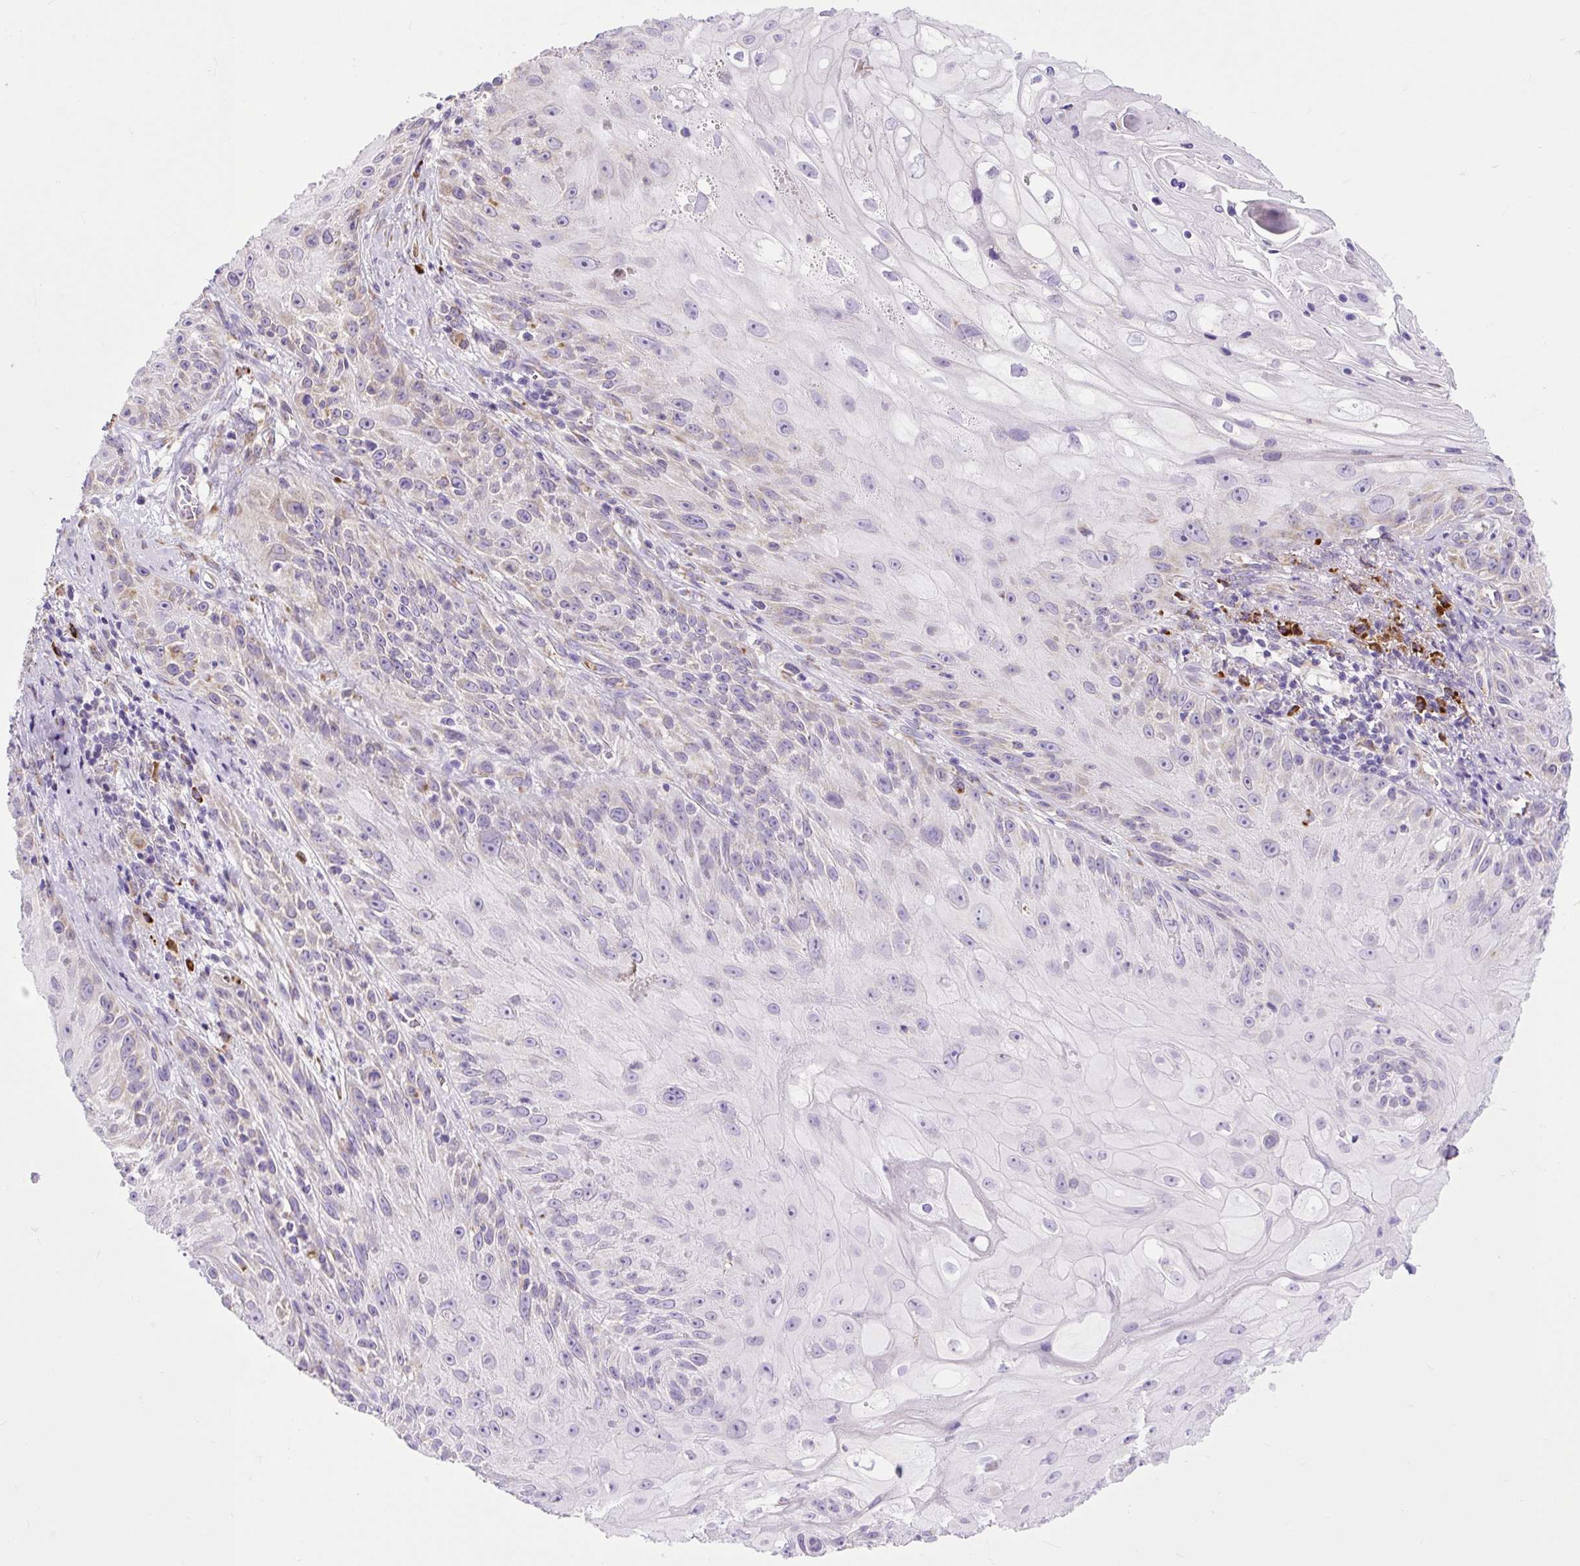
{"staining": {"intensity": "weak", "quantity": "25%-75%", "location": "cytoplasmic/membranous"}, "tissue": "skin cancer", "cell_type": "Tumor cells", "image_type": "cancer", "snomed": [{"axis": "morphology", "description": "Squamous cell carcinoma, NOS"}, {"axis": "topography", "description": "Skin"}, {"axis": "topography", "description": "Vulva"}], "caption": "Protein staining of skin cancer tissue displays weak cytoplasmic/membranous staining in approximately 25%-75% of tumor cells.", "gene": "DDOST", "patient": {"sex": "female", "age": 76}}